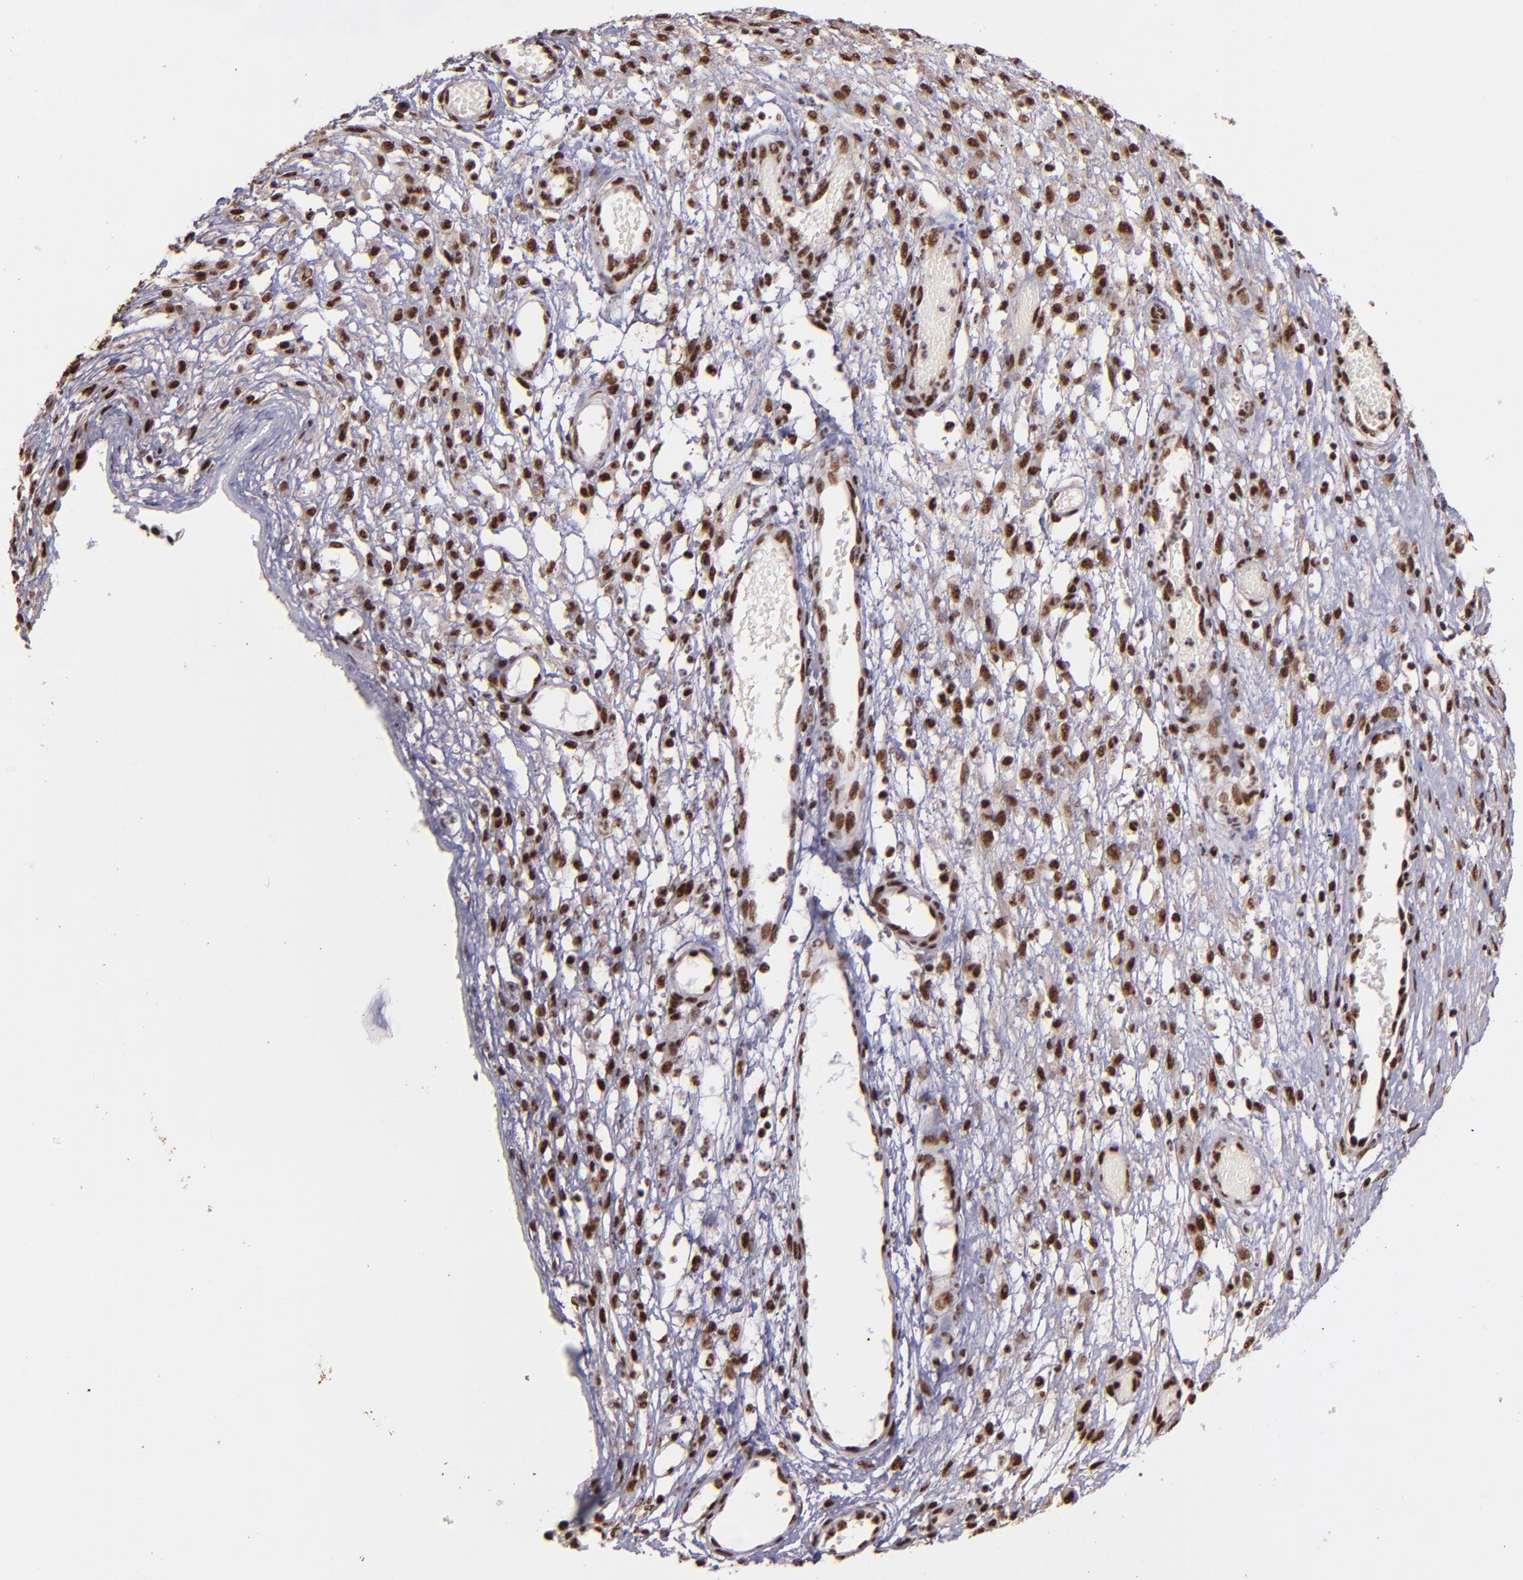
{"staining": {"intensity": "strong", "quantity": ">75%", "location": "nuclear"}, "tissue": "ovarian cancer", "cell_type": "Tumor cells", "image_type": "cancer", "snomed": [{"axis": "morphology", "description": "Carcinoma, endometroid"}, {"axis": "topography", "description": "Ovary"}], "caption": "An image showing strong nuclear staining in approximately >75% of tumor cells in endometroid carcinoma (ovarian), as visualized by brown immunohistochemical staining.", "gene": "PQBP1", "patient": {"sex": "female", "age": 42}}